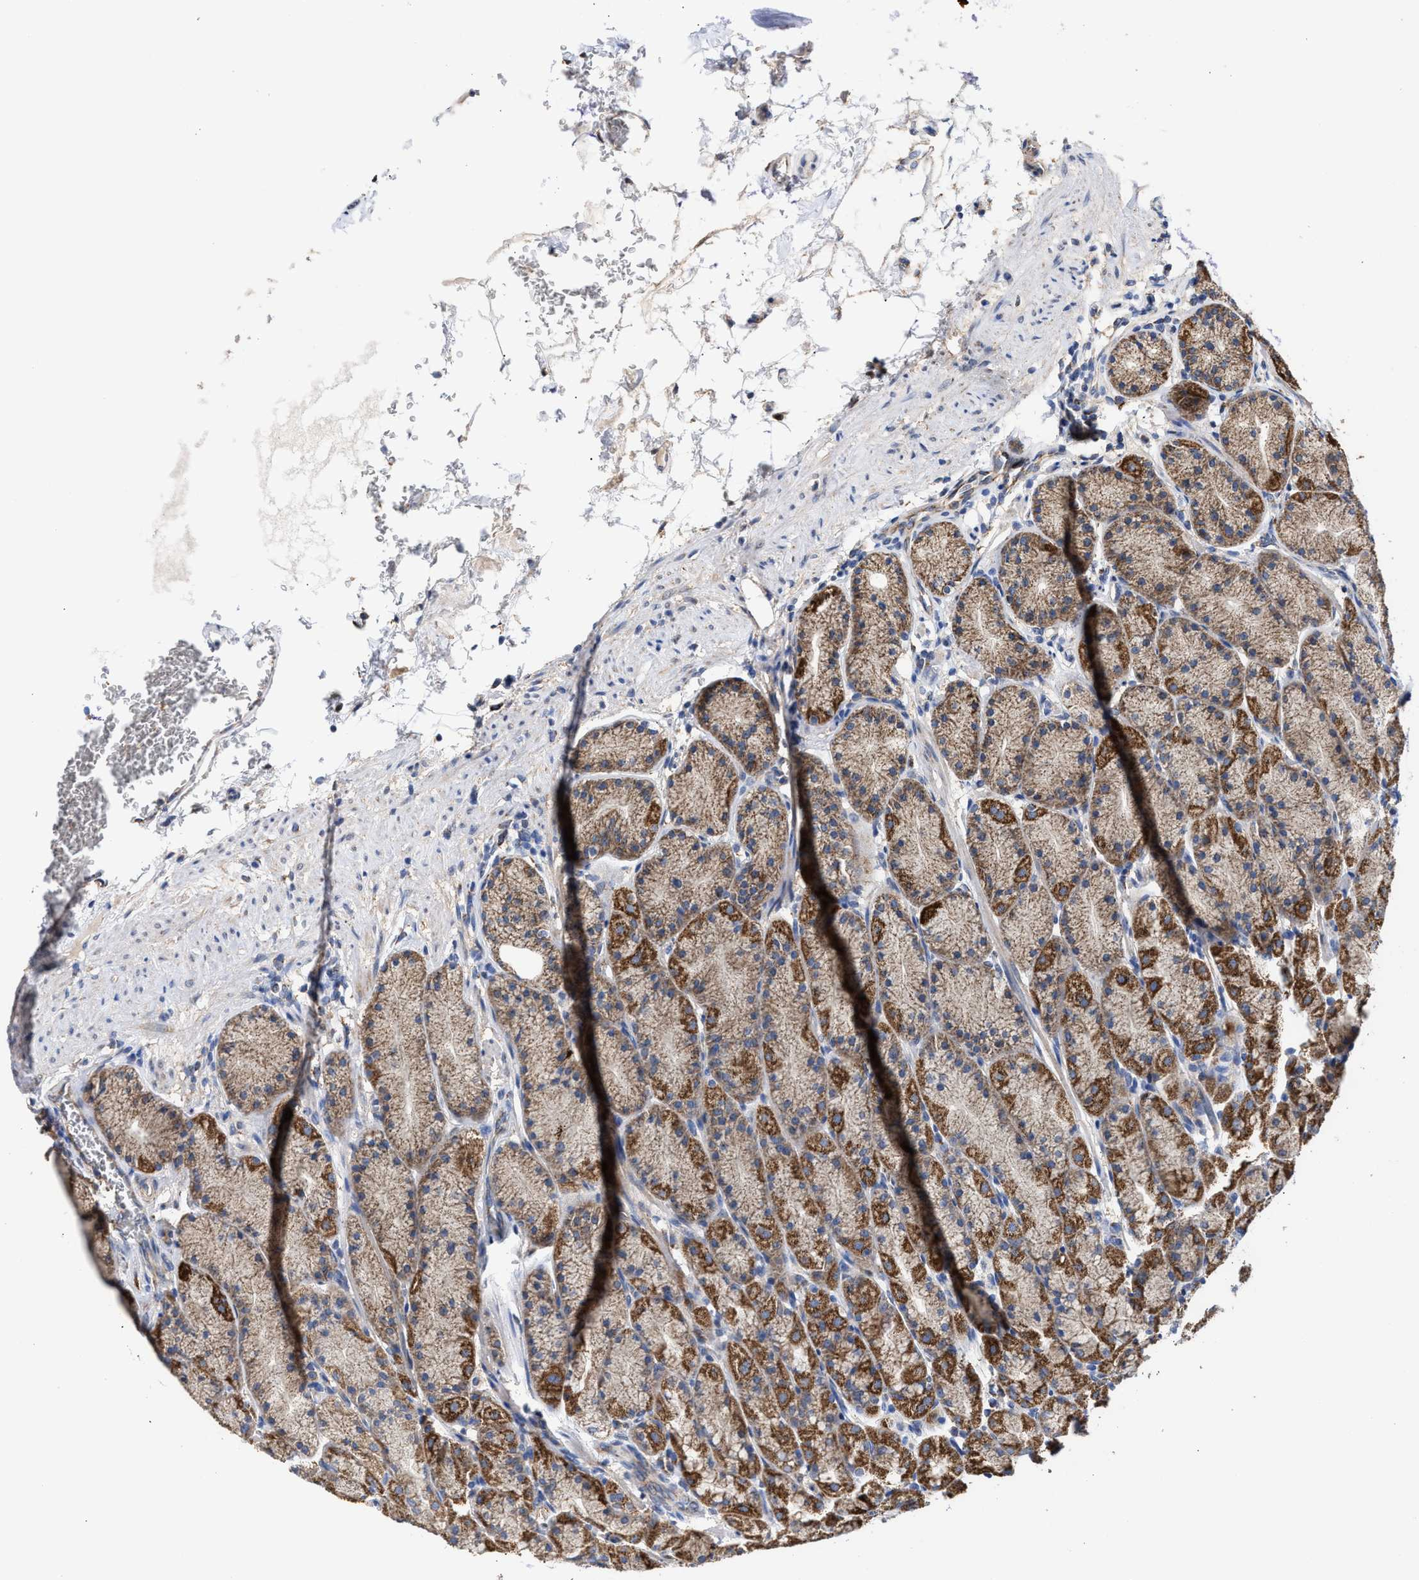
{"staining": {"intensity": "strong", "quantity": ">75%", "location": "cytoplasmic/membranous"}, "tissue": "stomach", "cell_type": "Glandular cells", "image_type": "normal", "snomed": [{"axis": "morphology", "description": "Normal tissue, NOS"}, {"axis": "topography", "description": "Stomach"}], "caption": "Immunohistochemistry (IHC) micrograph of unremarkable stomach: stomach stained using immunohistochemistry reveals high levels of strong protein expression localized specifically in the cytoplasmic/membranous of glandular cells, appearing as a cytoplasmic/membranous brown color.", "gene": "MECR", "patient": {"sex": "male", "age": 42}}